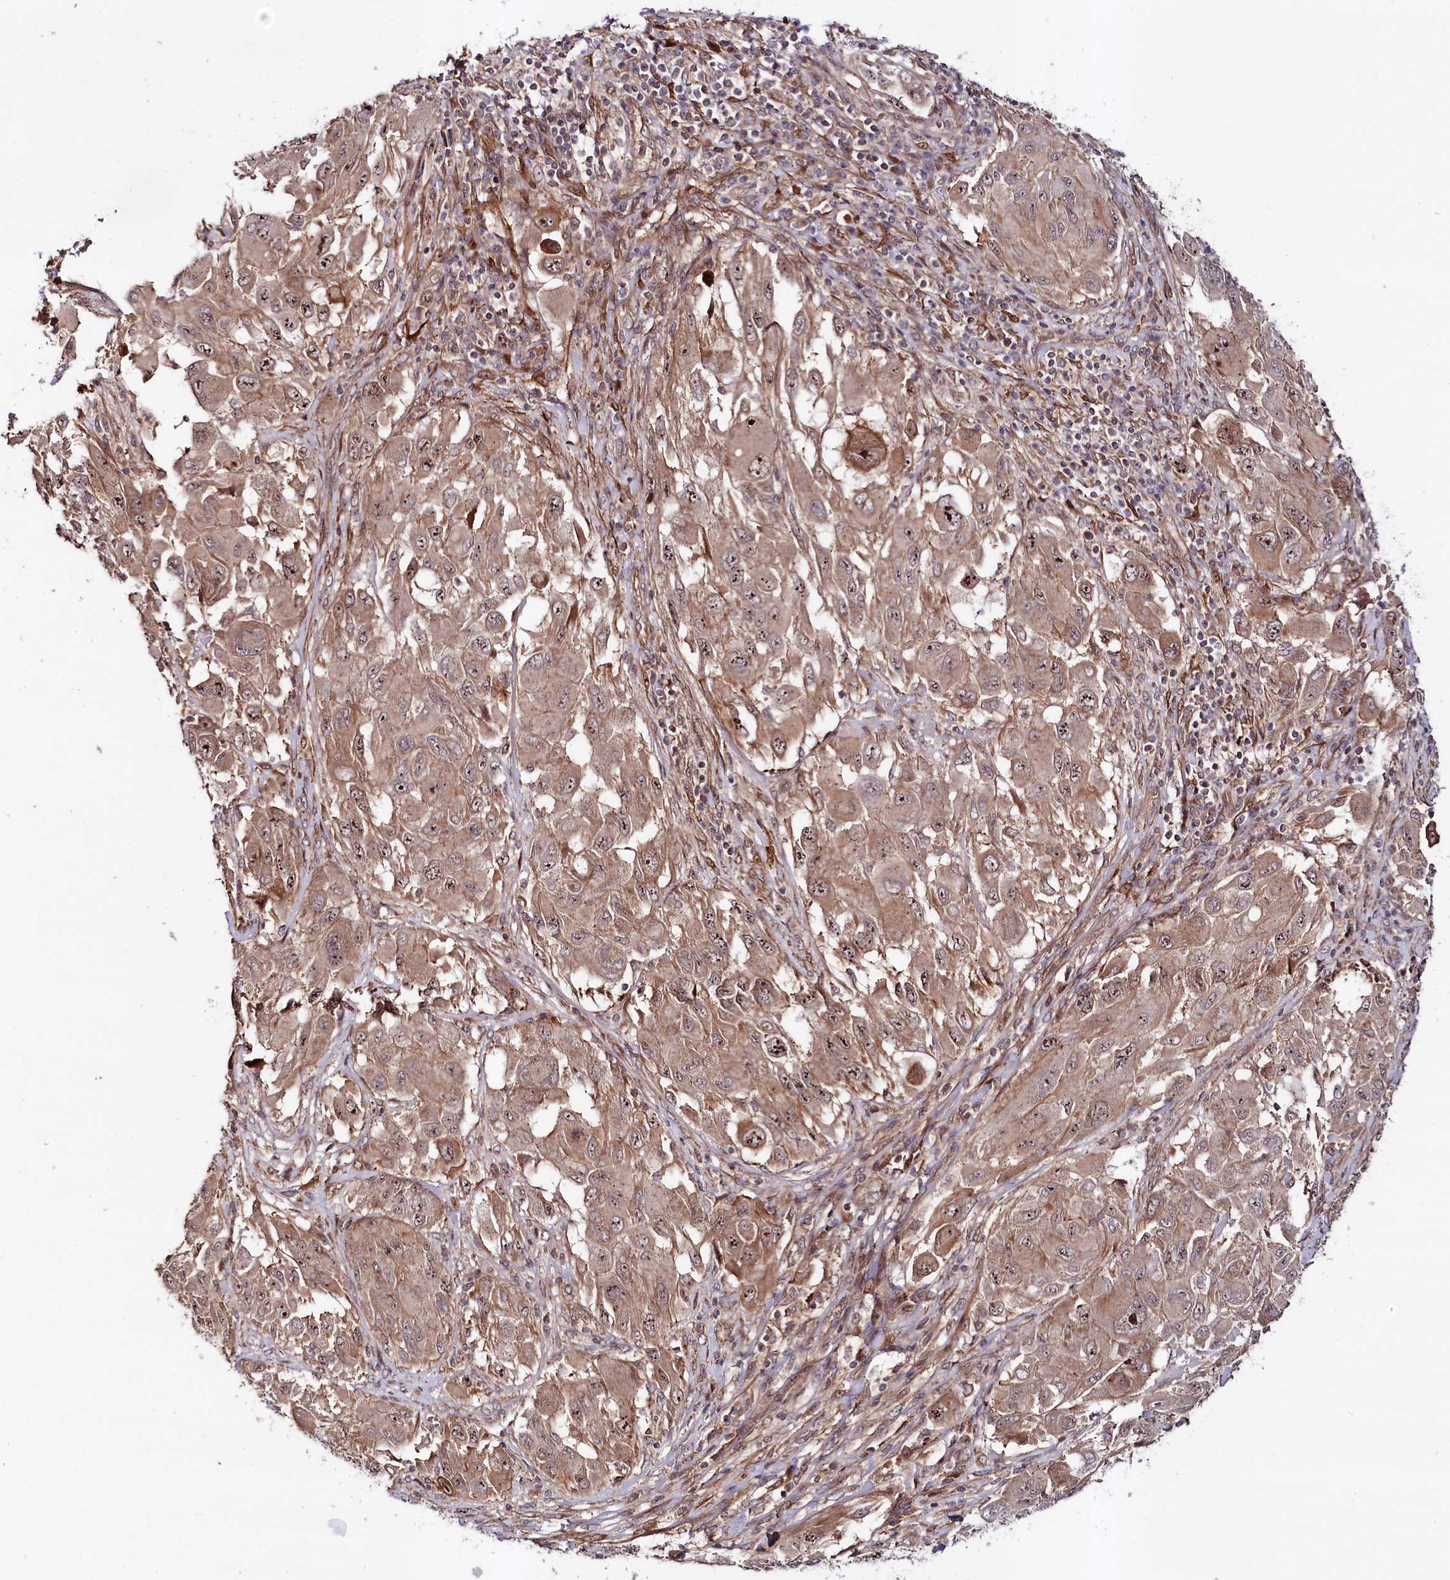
{"staining": {"intensity": "moderate", "quantity": ">75%", "location": "cytoplasmic/membranous,nuclear"}, "tissue": "melanoma", "cell_type": "Tumor cells", "image_type": "cancer", "snomed": [{"axis": "morphology", "description": "Malignant melanoma, NOS"}, {"axis": "topography", "description": "Skin"}], "caption": "A high-resolution image shows immunohistochemistry staining of melanoma, which displays moderate cytoplasmic/membranous and nuclear expression in approximately >75% of tumor cells.", "gene": "NEDD1", "patient": {"sex": "female", "age": 91}}